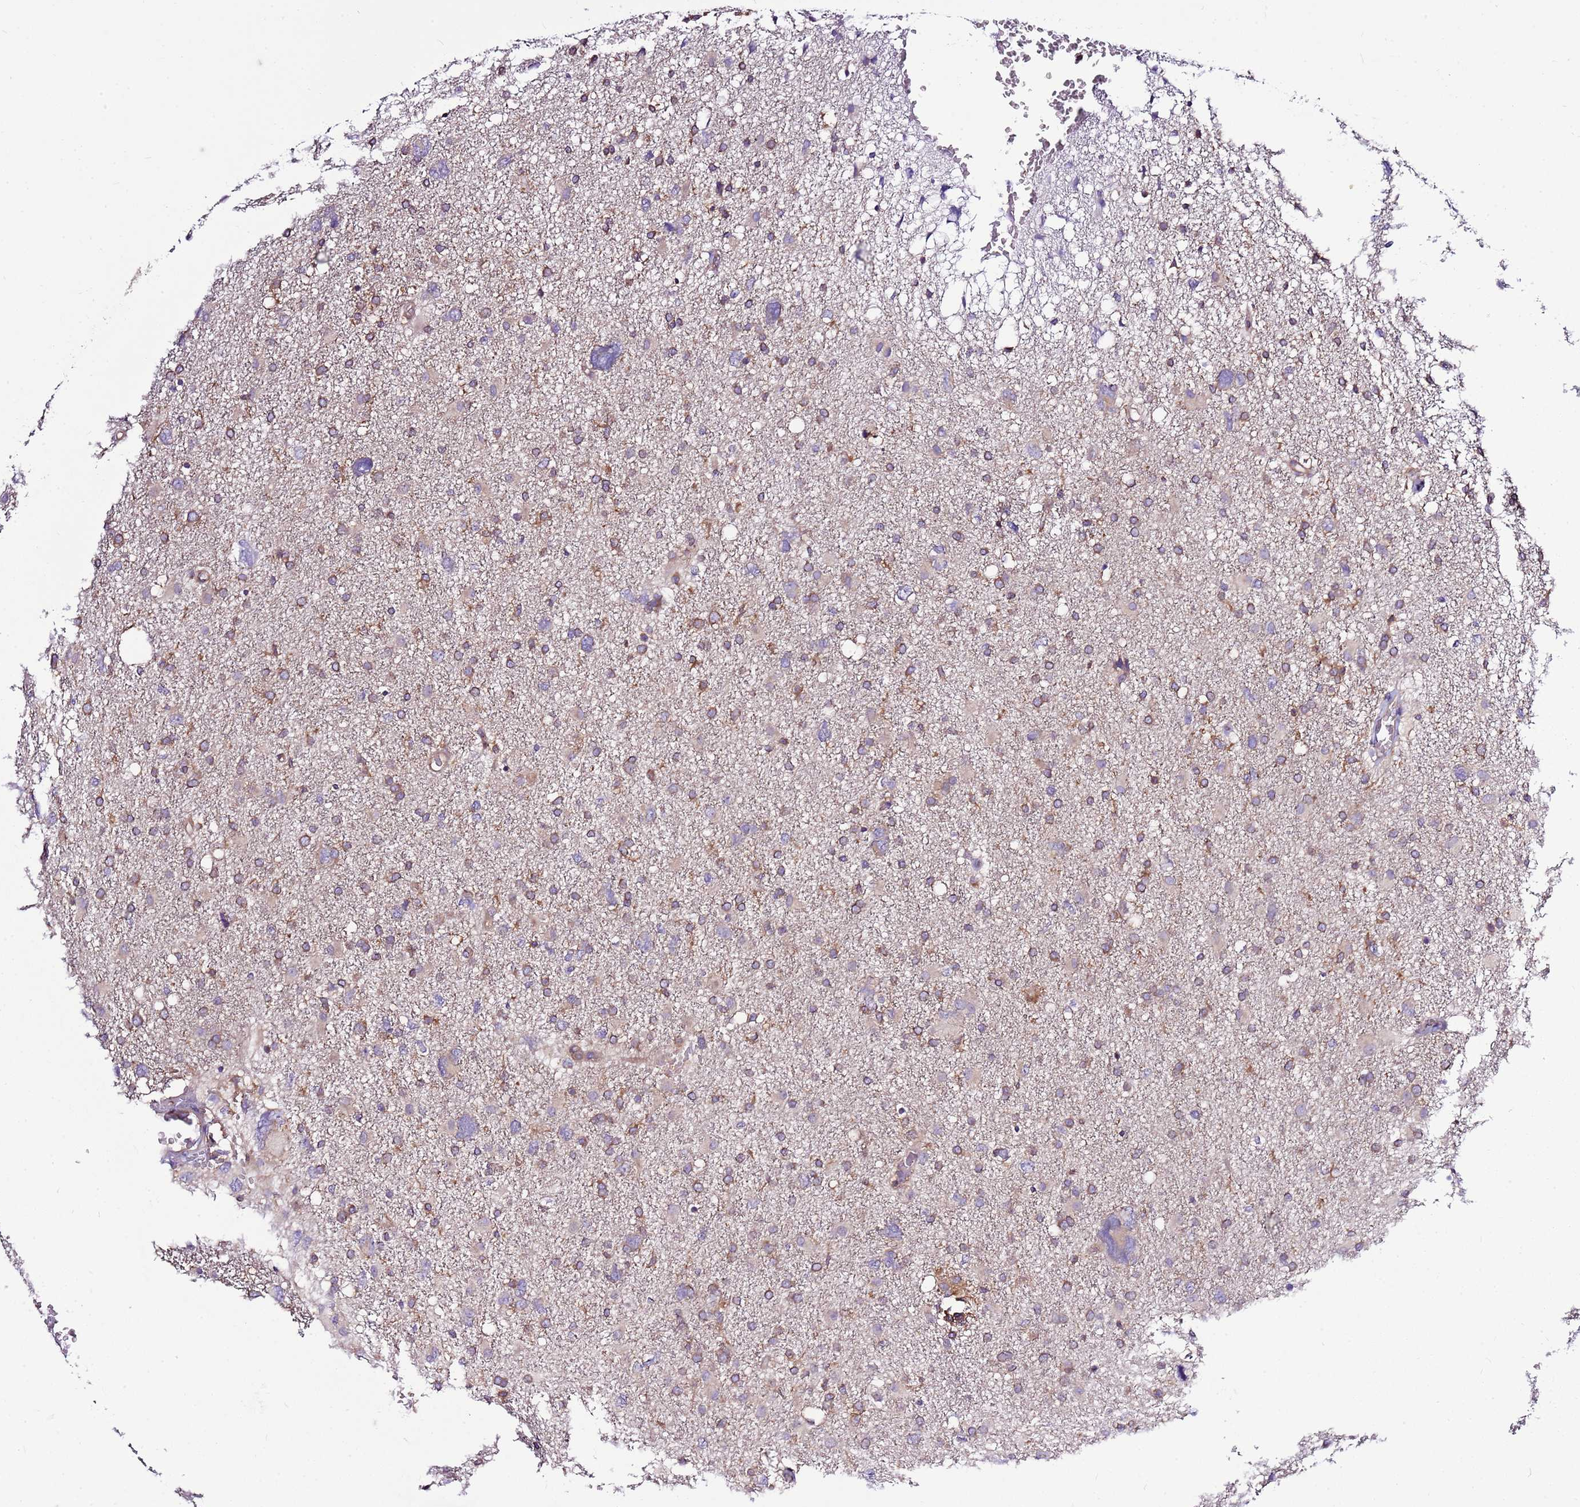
{"staining": {"intensity": "moderate", "quantity": "25%-75%", "location": "cytoplasmic/membranous"}, "tissue": "glioma", "cell_type": "Tumor cells", "image_type": "cancer", "snomed": [{"axis": "morphology", "description": "Glioma, malignant, High grade"}, {"axis": "topography", "description": "Brain"}], "caption": "Moderate cytoplasmic/membranous positivity for a protein is seen in about 25%-75% of tumor cells of malignant glioma (high-grade) using IHC.", "gene": "ATXN2L", "patient": {"sex": "male", "age": 61}}